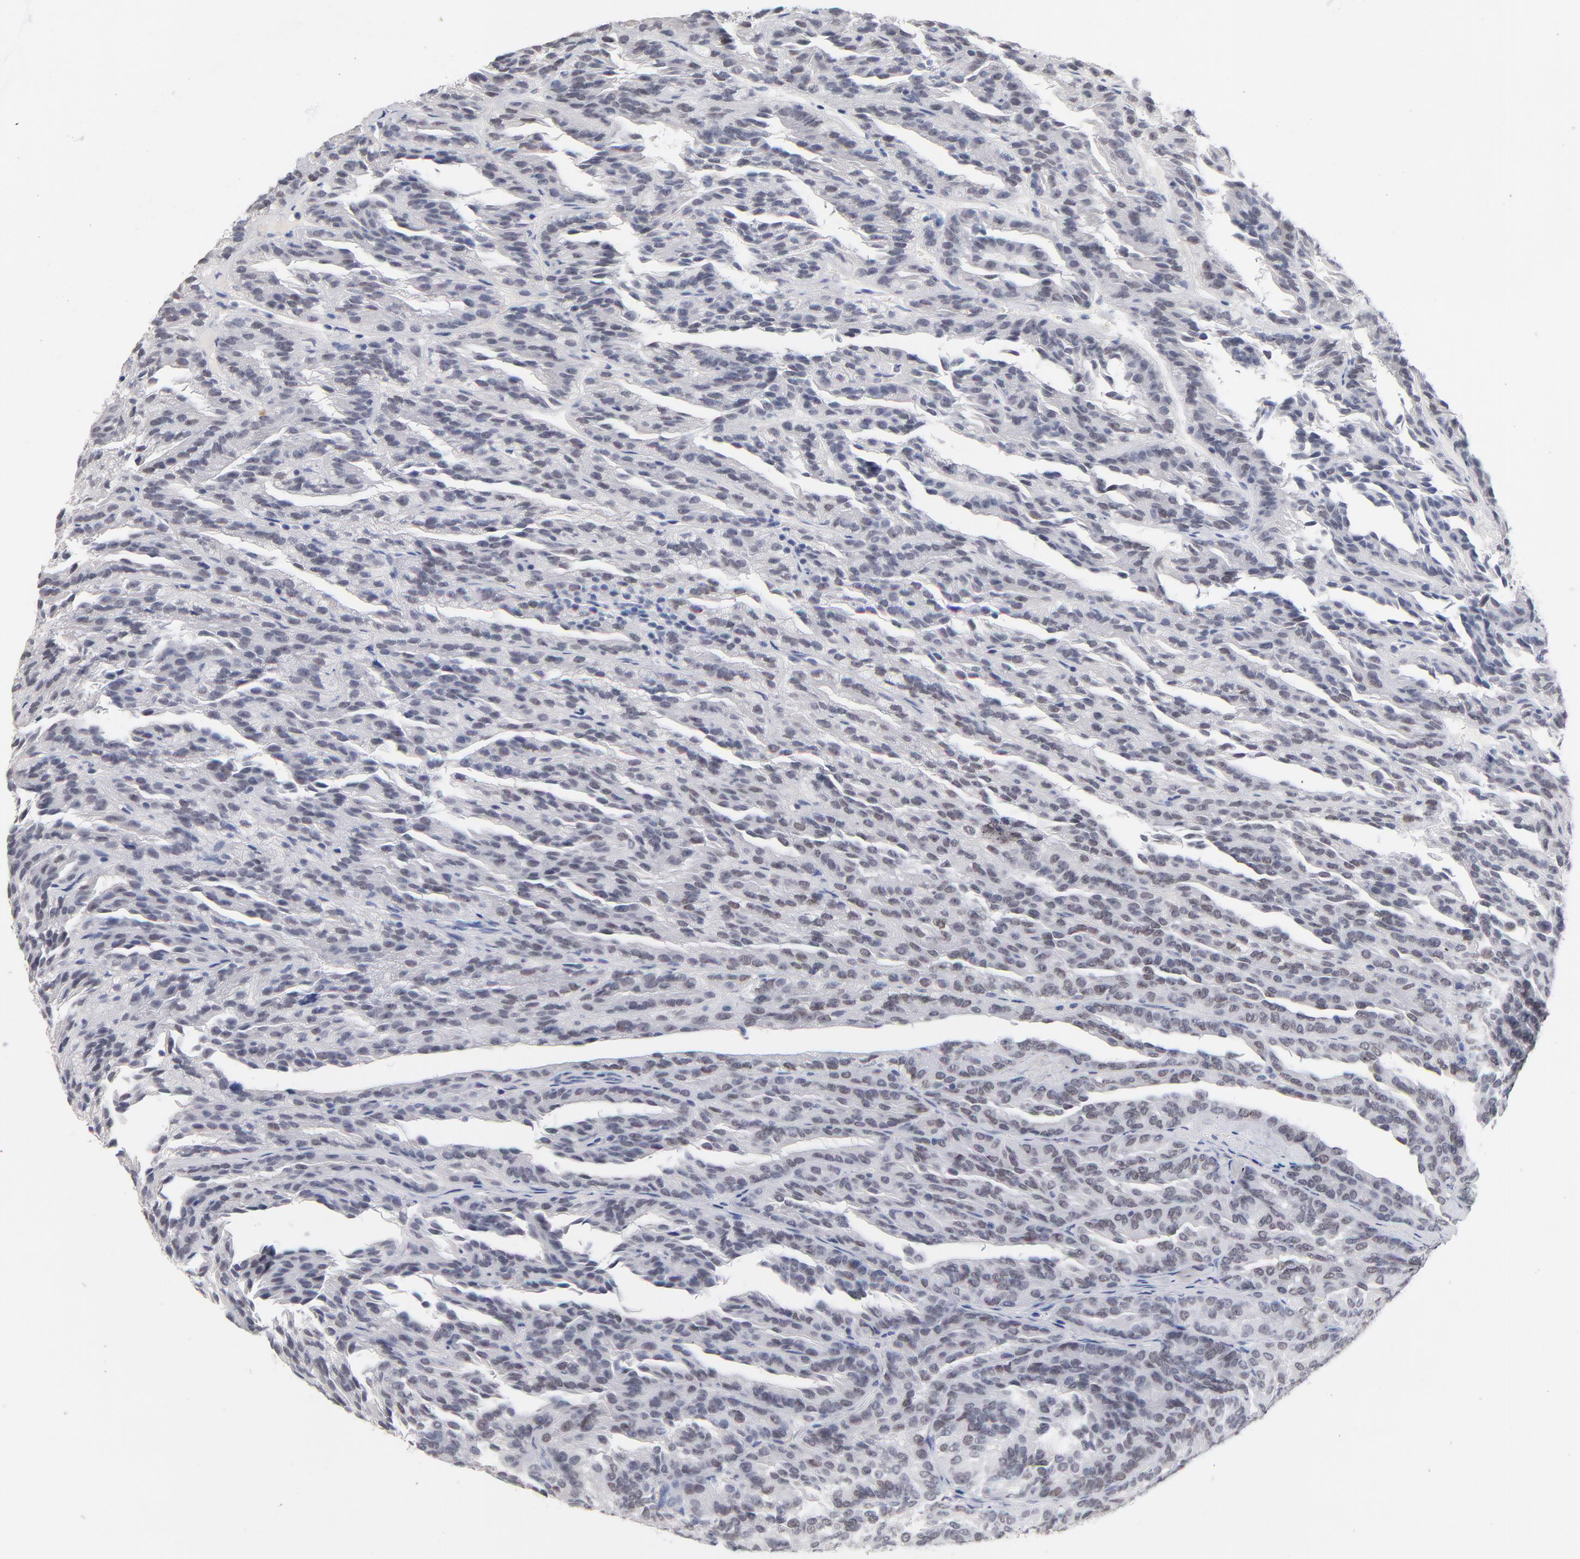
{"staining": {"intensity": "weak", "quantity": "25%-75%", "location": "nuclear"}, "tissue": "renal cancer", "cell_type": "Tumor cells", "image_type": "cancer", "snomed": [{"axis": "morphology", "description": "Adenocarcinoma, NOS"}, {"axis": "topography", "description": "Kidney"}], "caption": "Protein expression analysis of renal cancer (adenocarcinoma) demonstrates weak nuclear positivity in approximately 25%-75% of tumor cells.", "gene": "ORC2", "patient": {"sex": "male", "age": 46}}